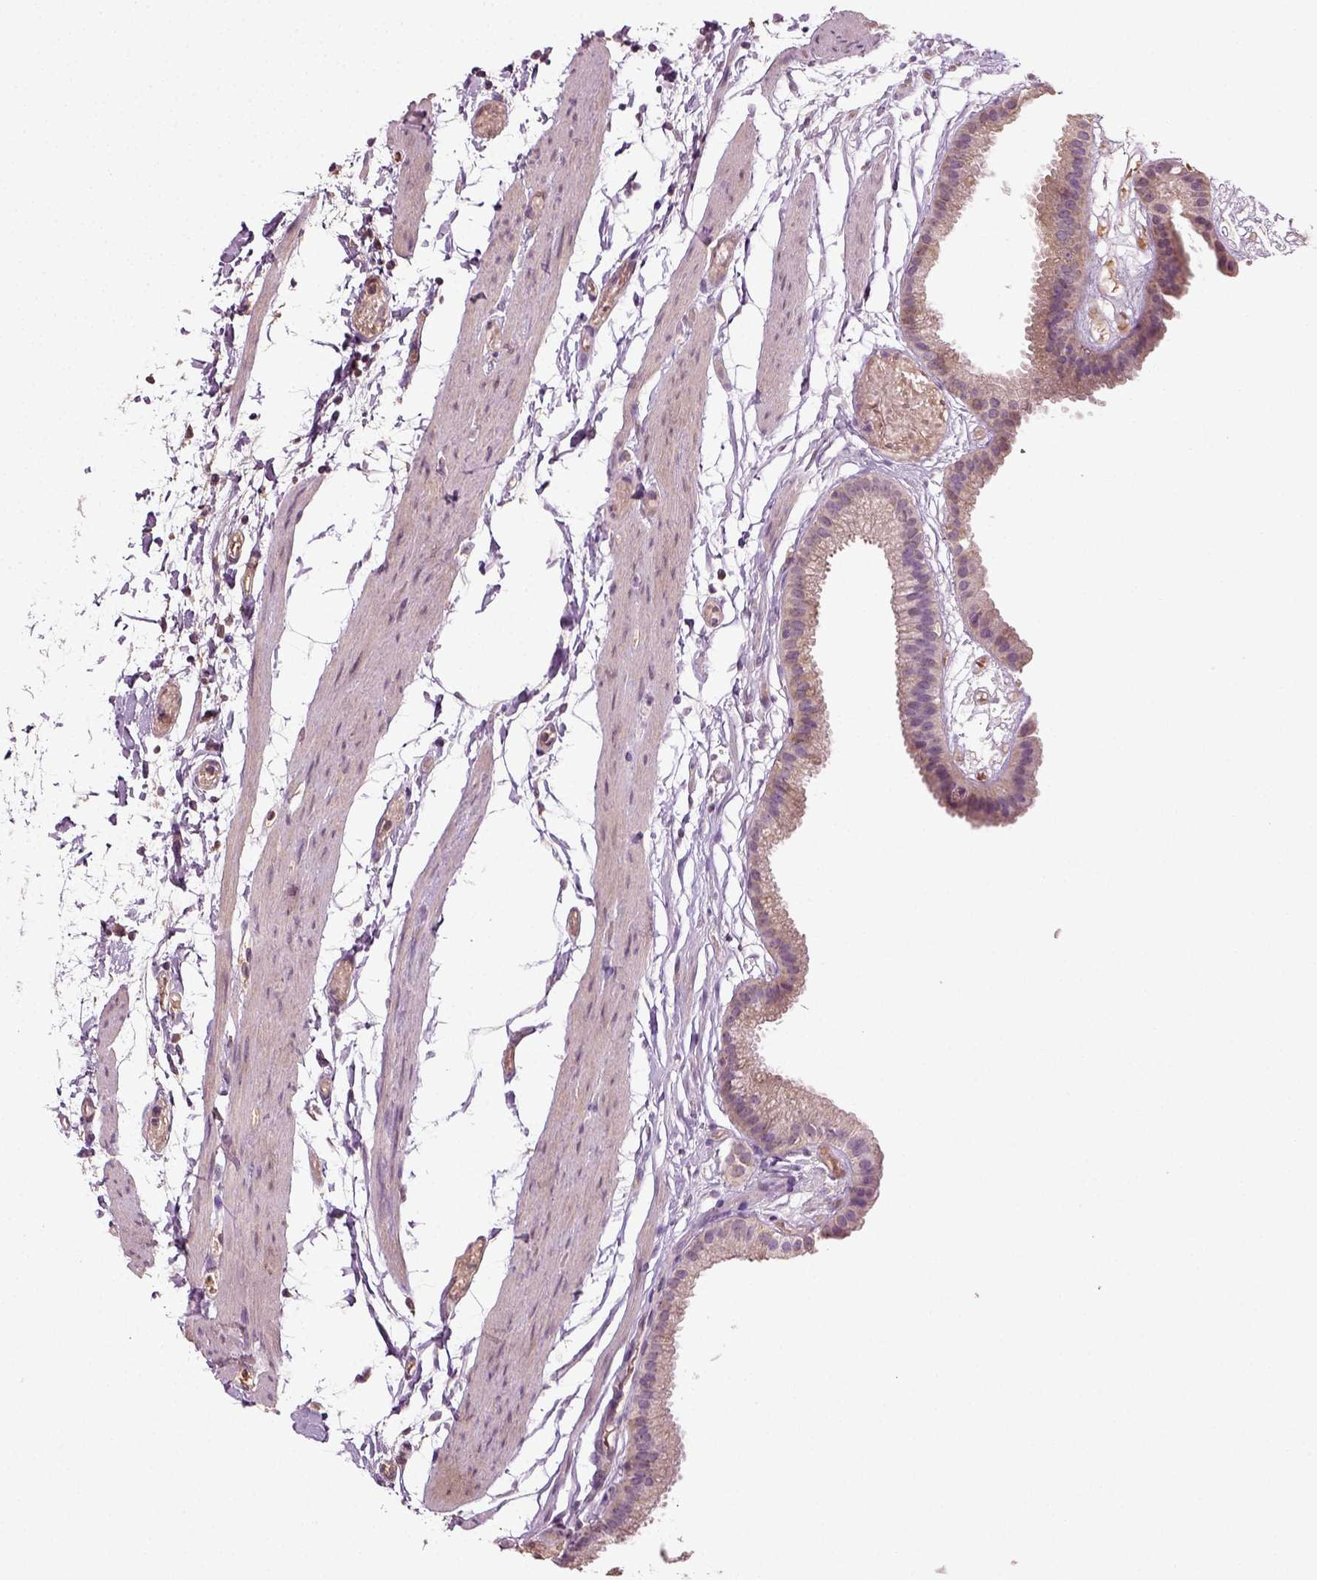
{"staining": {"intensity": "moderate", "quantity": "25%-75%", "location": "cytoplasmic/membranous"}, "tissue": "gallbladder", "cell_type": "Glandular cells", "image_type": "normal", "snomed": [{"axis": "morphology", "description": "Normal tissue, NOS"}, {"axis": "topography", "description": "Gallbladder"}], "caption": "Protein positivity by immunohistochemistry (IHC) demonstrates moderate cytoplasmic/membranous staining in approximately 25%-75% of glandular cells in normal gallbladder. The protein is stained brown, and the nuclei are stained in blue (DAB (3,3'-diaminobenzidine) IHC with brightfield microscopy, high magnification).", "gene": "ERV3", "patient": {"sex": "female", "age": 45}}